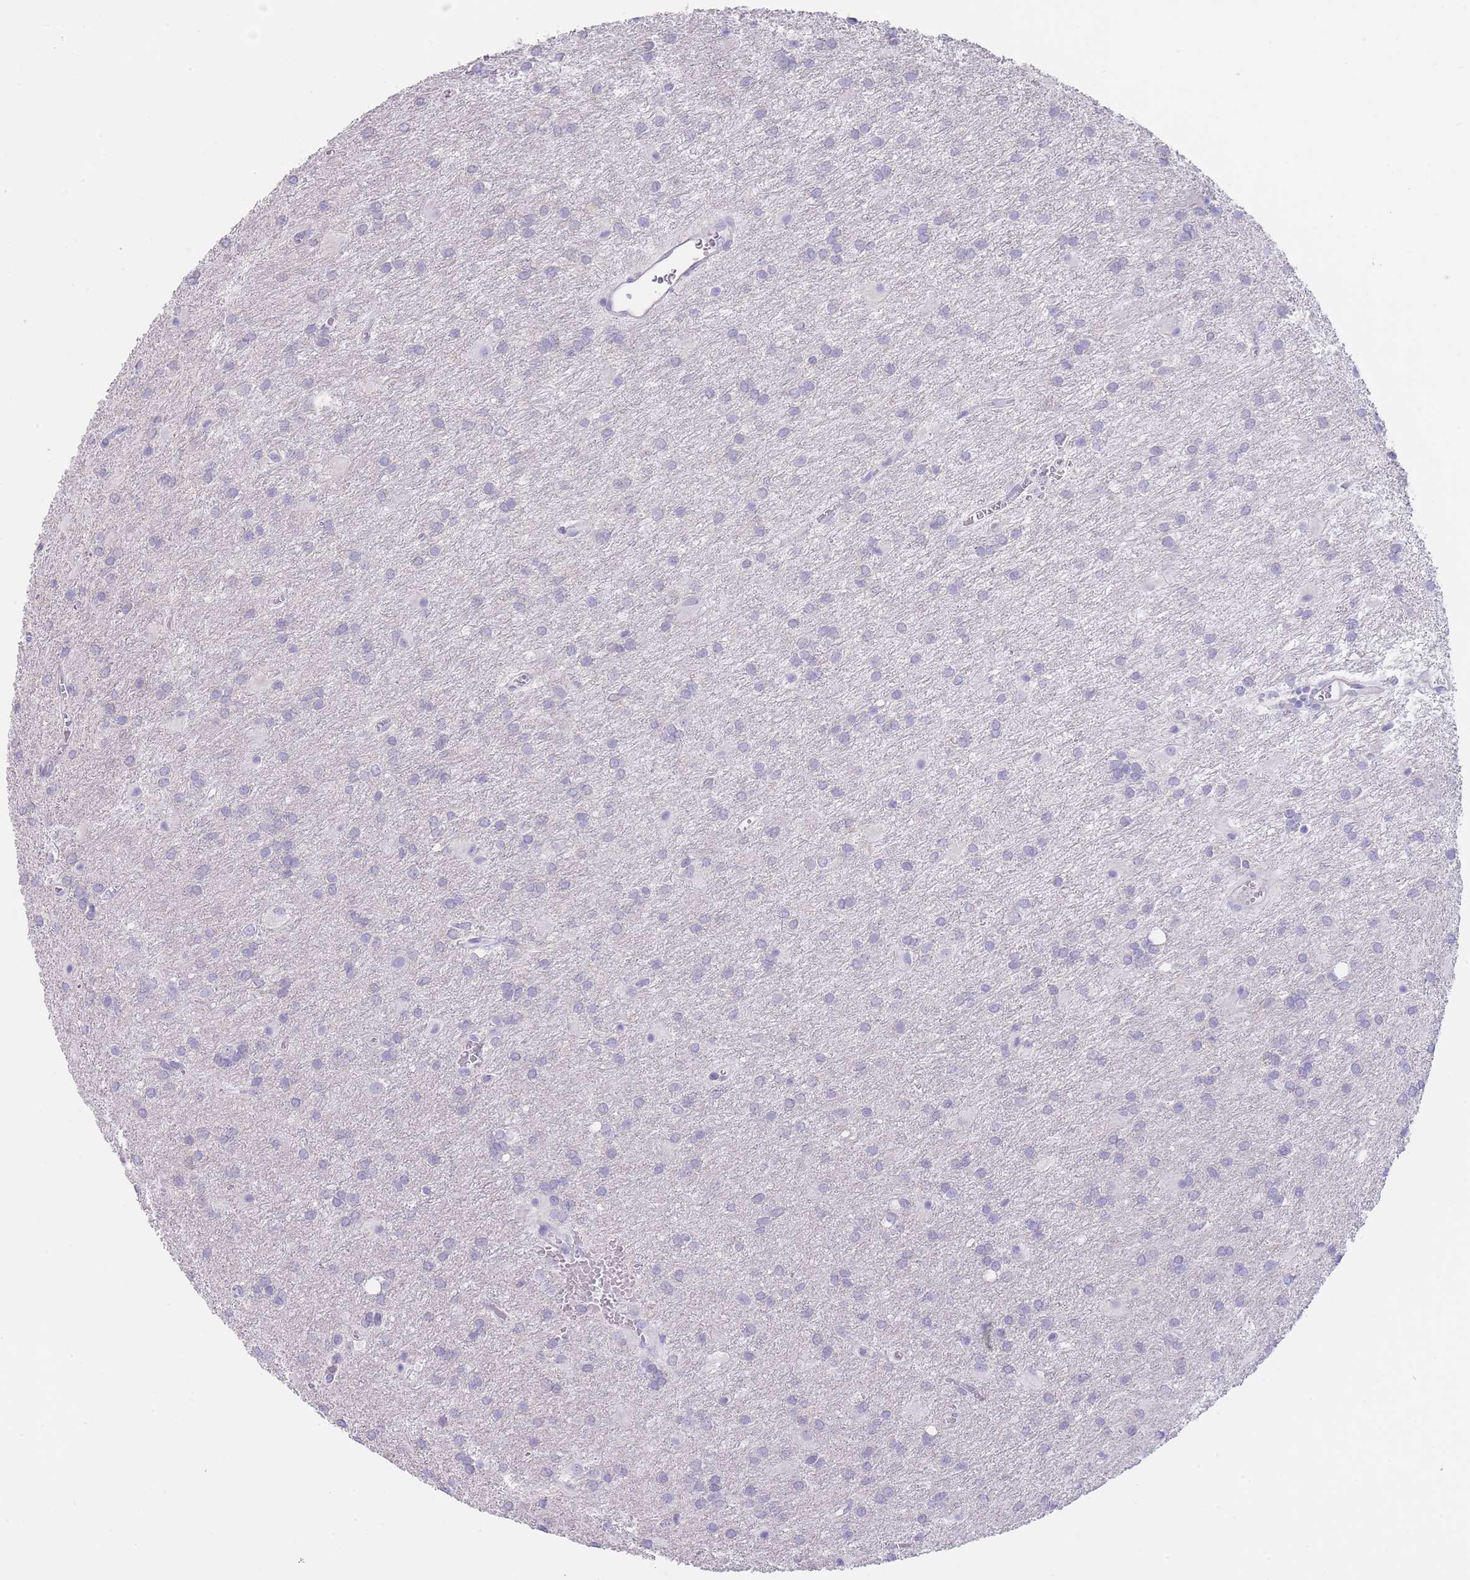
{"staining": {"intensity": "negative", "quantity": "none", "location": "none"}, "tissue": "glioma", "cell_type": "Tumor cells", "image_type": "cancer", "snomed": [{"axis": "morphology", "description": "Glioma, malignant, High grade"}, {"axis": "topography", "description": "Brain"}], "caption": "A histopathology image of human malignant glioma (high-grade) is negative for staining in tumor cells. The staining was performed using DAB (3,3'-diaminobenzidine) to visualize the protein expression in brown, while the nuclei were stained in blue with hematoxylin (Magnification: 20x).", "gene": "CD37", "patient": {"sex": "female", "age": 50}}